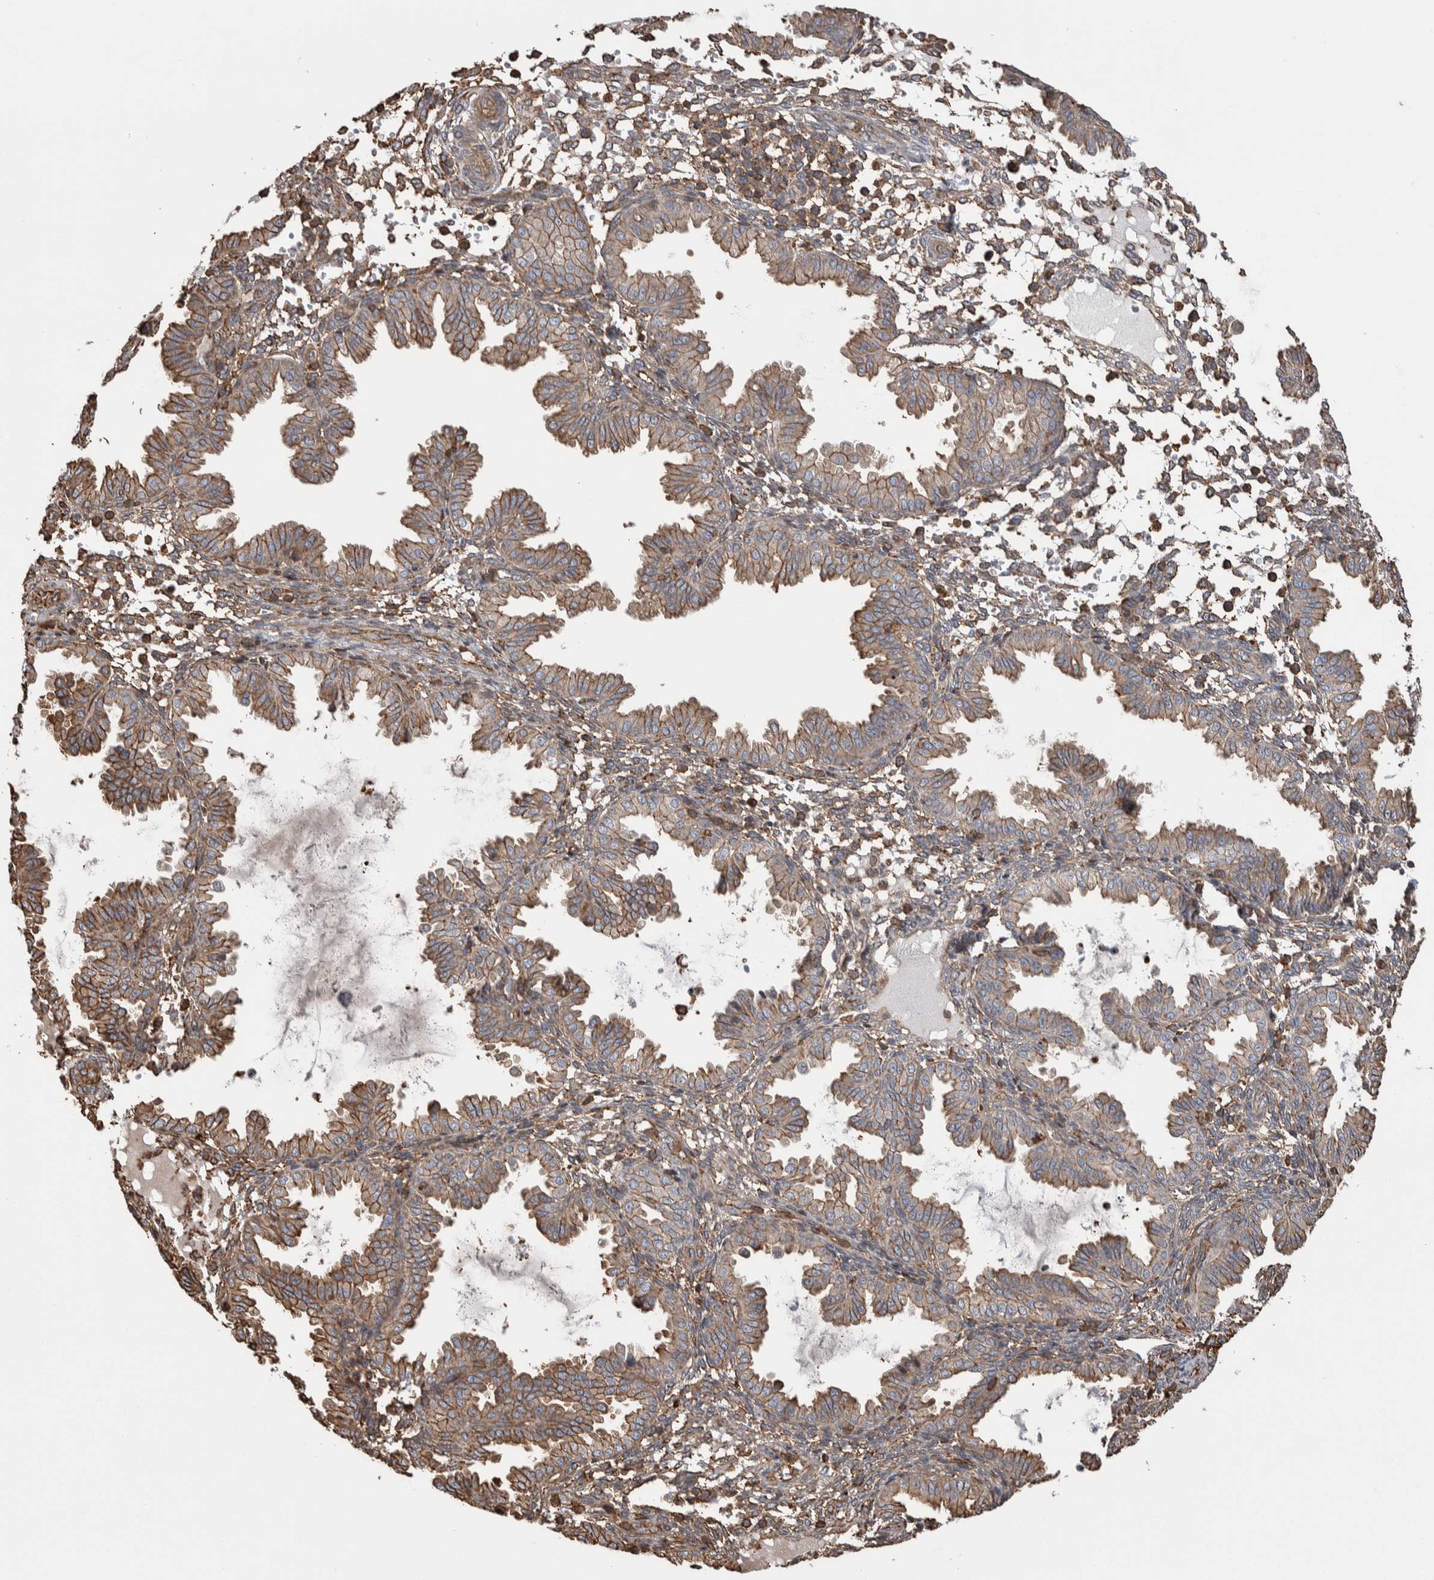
{"staining": {"intensity": "weak", "quantity": "25%-75%", "location": "cytoplasmic/membranous"}, "tissue": "endometrium", "cell_type": "Cells in endometrial stroma", "image_type": "normal", "snomed": [{"axis": "morphology", "description": "Normal tissue, NOS"}, {"axis": "topography", "description": "Endometrium"}], "caption": "Endometrium was stained to show a protein in brown. There is low levels of weak cytoplasmic/membranous staining in about 25%-75% of cells in endometrial stroma. (brown staining indicates protein expression, while blue staining denotes nuclei).", "gene": "ENPP2", "patient": {"sex": "female", "age": 33}}